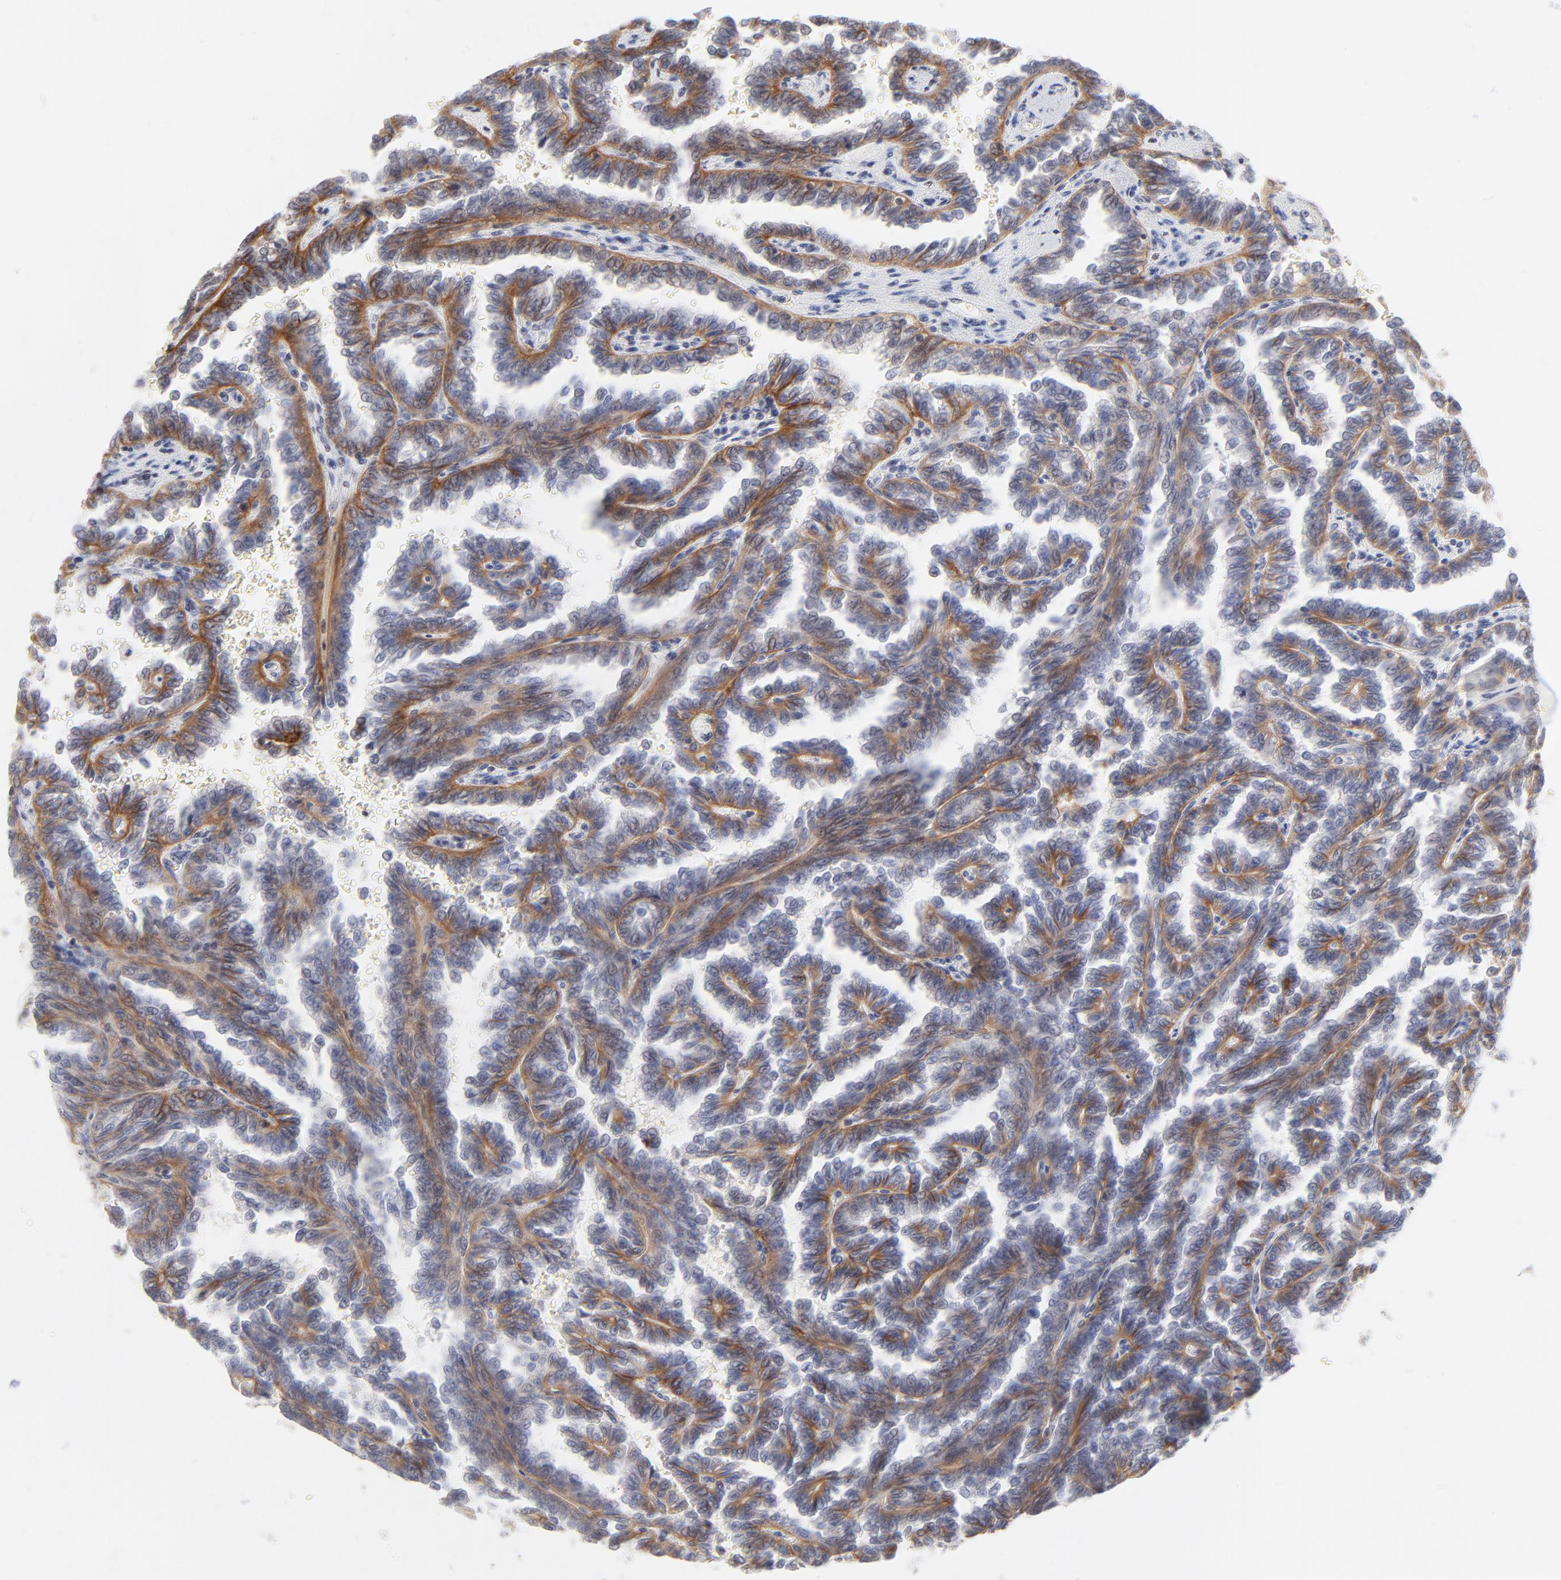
{"staining": {"intensity": "moderate", "quantity": ">75%", "location": "cytoplasmic/membranous"}, "tissue": "renal cancer", "cell_type": "Tumor cells", "image_type": "cancer", "snomed": [{"axis": "morphology", "description": "Inflammation, NOS"}, {"axis": "morphology", "description": "Adenocarcinoma, NOS"}, {"axis": "topography", "description": "Kidney"}], "caption": "Protein expression by IHC exhibits moderate cytoplasmic/membranous positivity in approximately >75% of tumor cells in renal adenocarcinoma. The protein is stained brown, and the nuclei are stained in blue (DAB (3,3'-diaminobenzidine) IHC with brightfield microscopy, high magnification).", "gene": "NFIL3", "patient": {"sex": "male", "age": 68}}